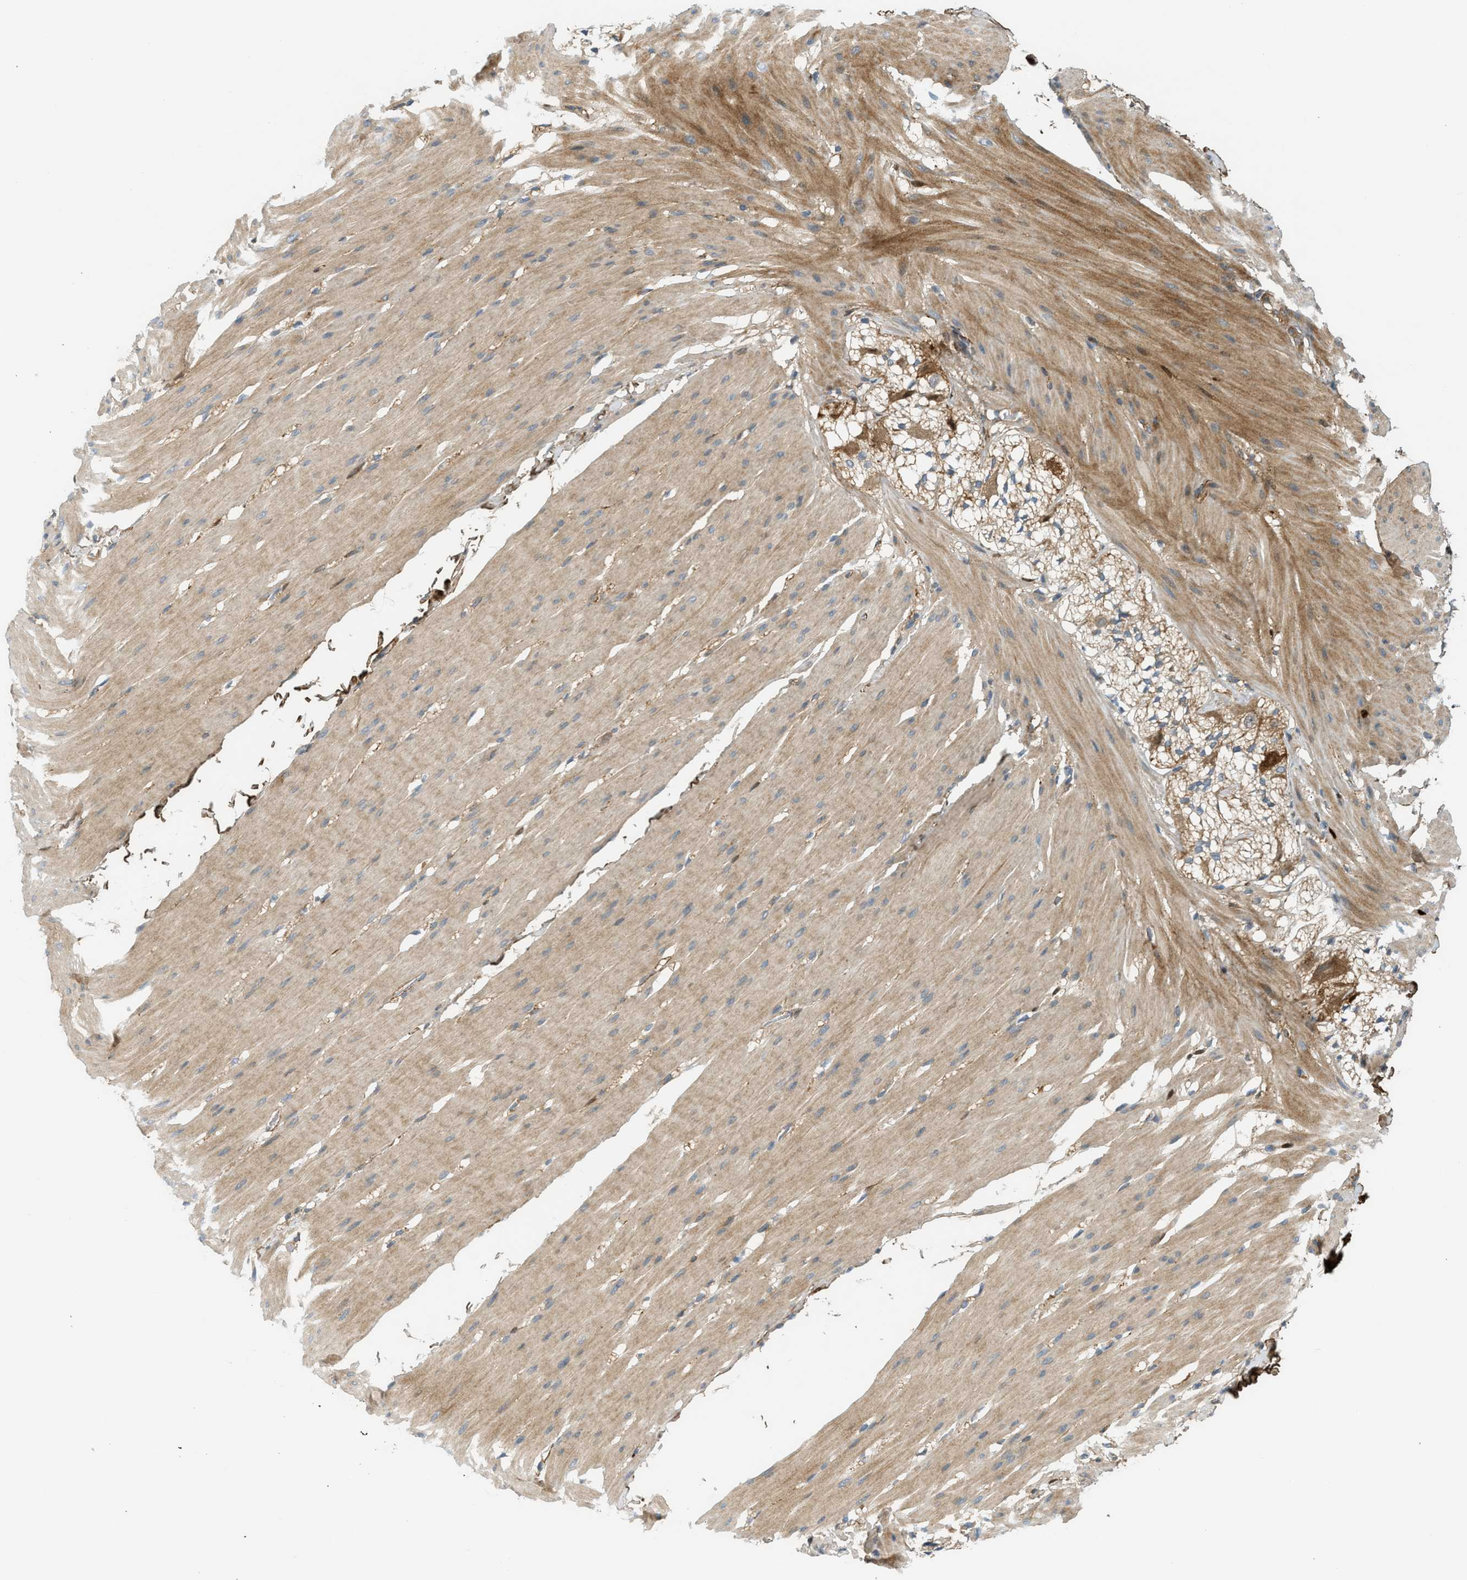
{"staining": {"intensity": "moderate", "quantity": ">75%", "location": "cytoplasmic/membranous"}, "tissue": "smooth muscle", "cell_type": "Smooth muscle cells", "image_type": "normal", "snomed": [{"axis": "morphology", "description": "Normal tissue, NOS"}, {"axis": "topography", "description": "Smooth muscle"}, {"axis": "topography", "description": "Colon"}], "caption": "Immunohistochemistry (IHC) histopathology image of unremarkable smooth muscle: human smooth muscle stained using immunohistochemistry demonstrates medium levels of moderate protein expression localized specifically in the cytoplasmic/membranous of smooth muscle cells, appearing as a cytoplasmic/membranous brown color.", "gene": "EDNRA", "patient": {"sex": "male", "age": 67}}